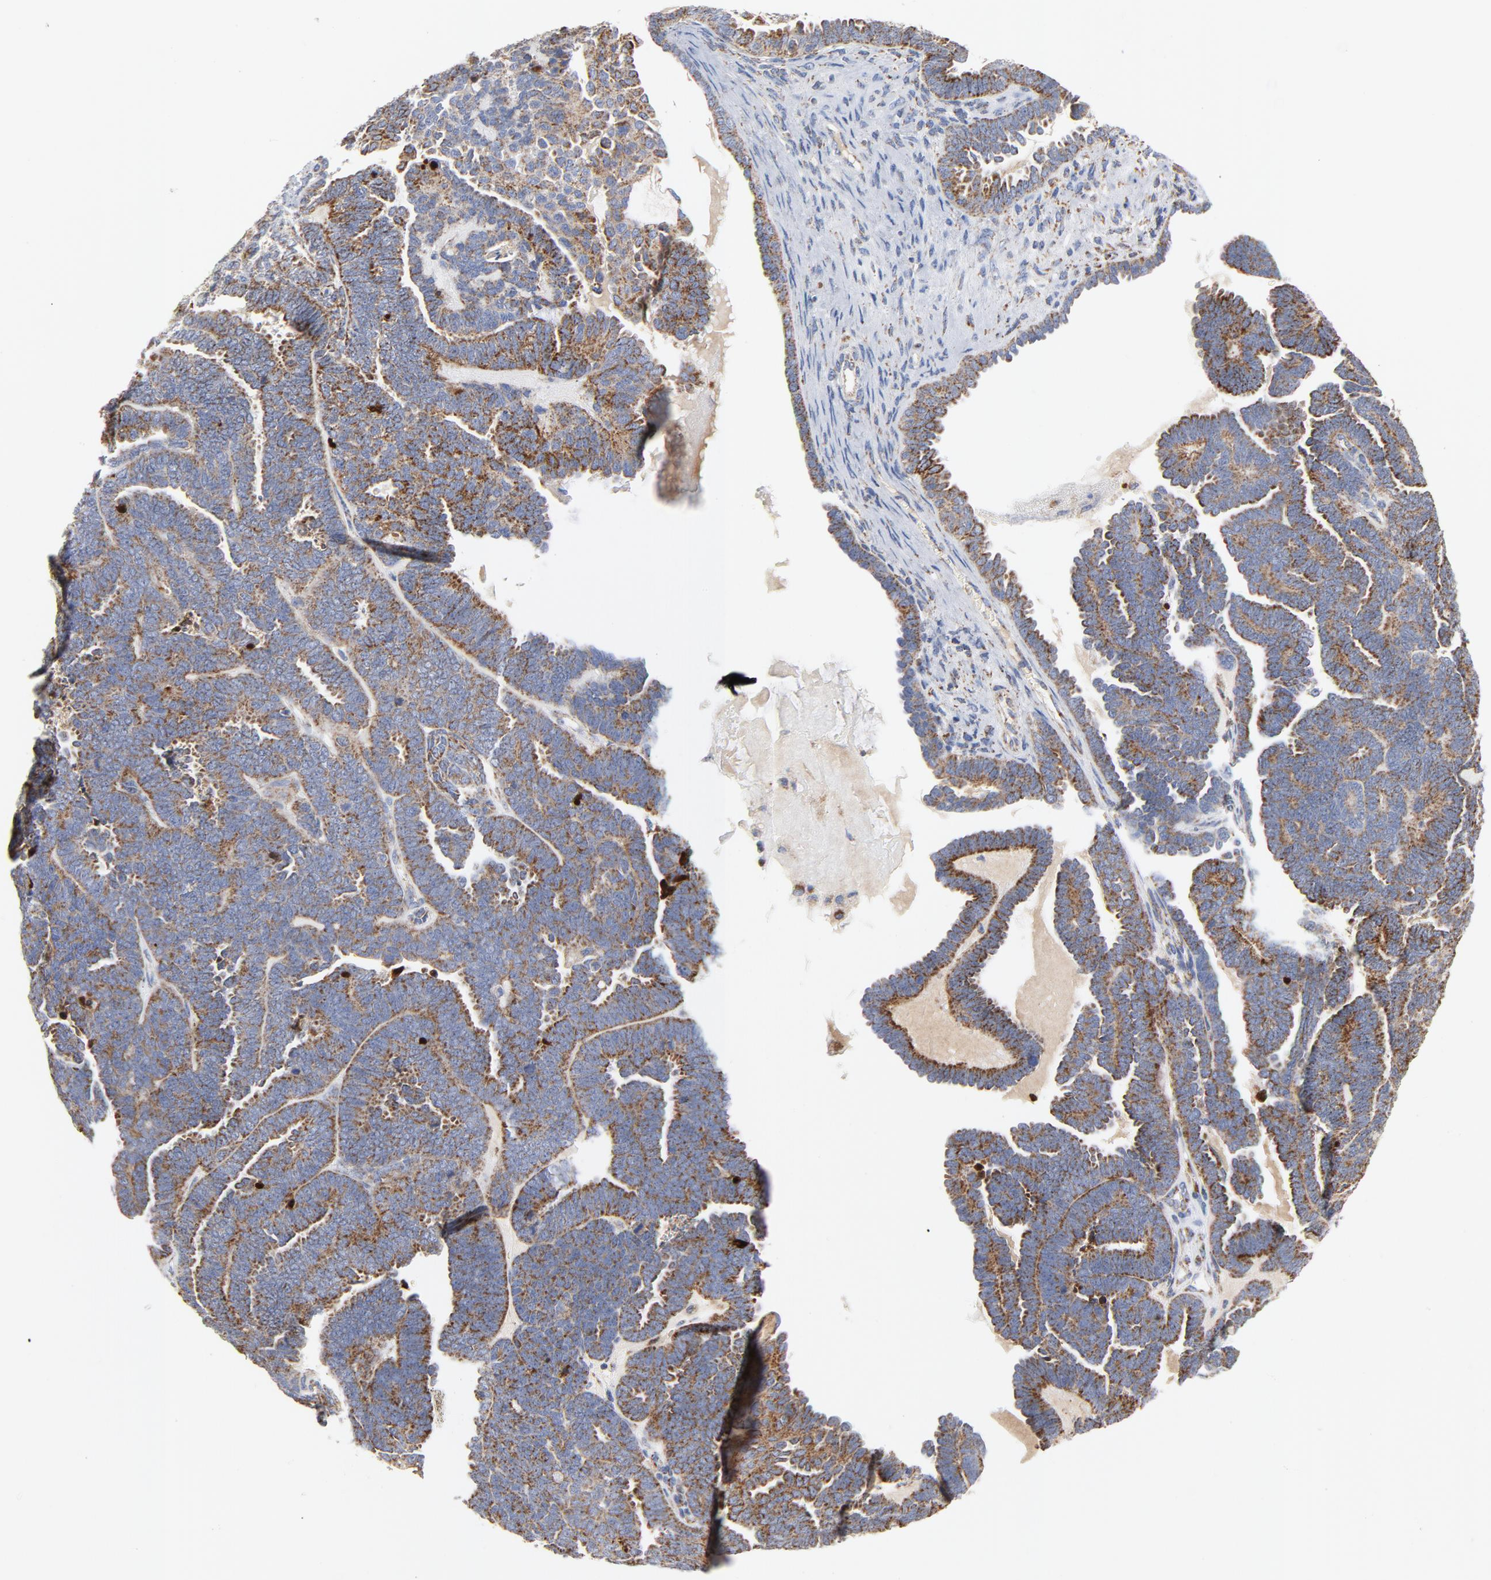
{"staining": {"intensity": "strong", "quantity": ">75%", "location": "cytoplasmic/membranous"}, "tissue": "endometrial cancer", "cell_type": "Tumor cells", "image_type": "cancer", "snomed": [{"axis": "morphology", "description": "Neoplasm, malignant, NOS"}, {"axis": "topography", "description": "Endometrium"}], "caption": "Endometrial cancer (malignant neoplasm) stained with a brown dye demonstrates strong cytoplasmic/membranous positive expression in approximately >75% of tumor cells.", "gene": "DIABLO", "patient": {"sex": "female", "age": 74}}